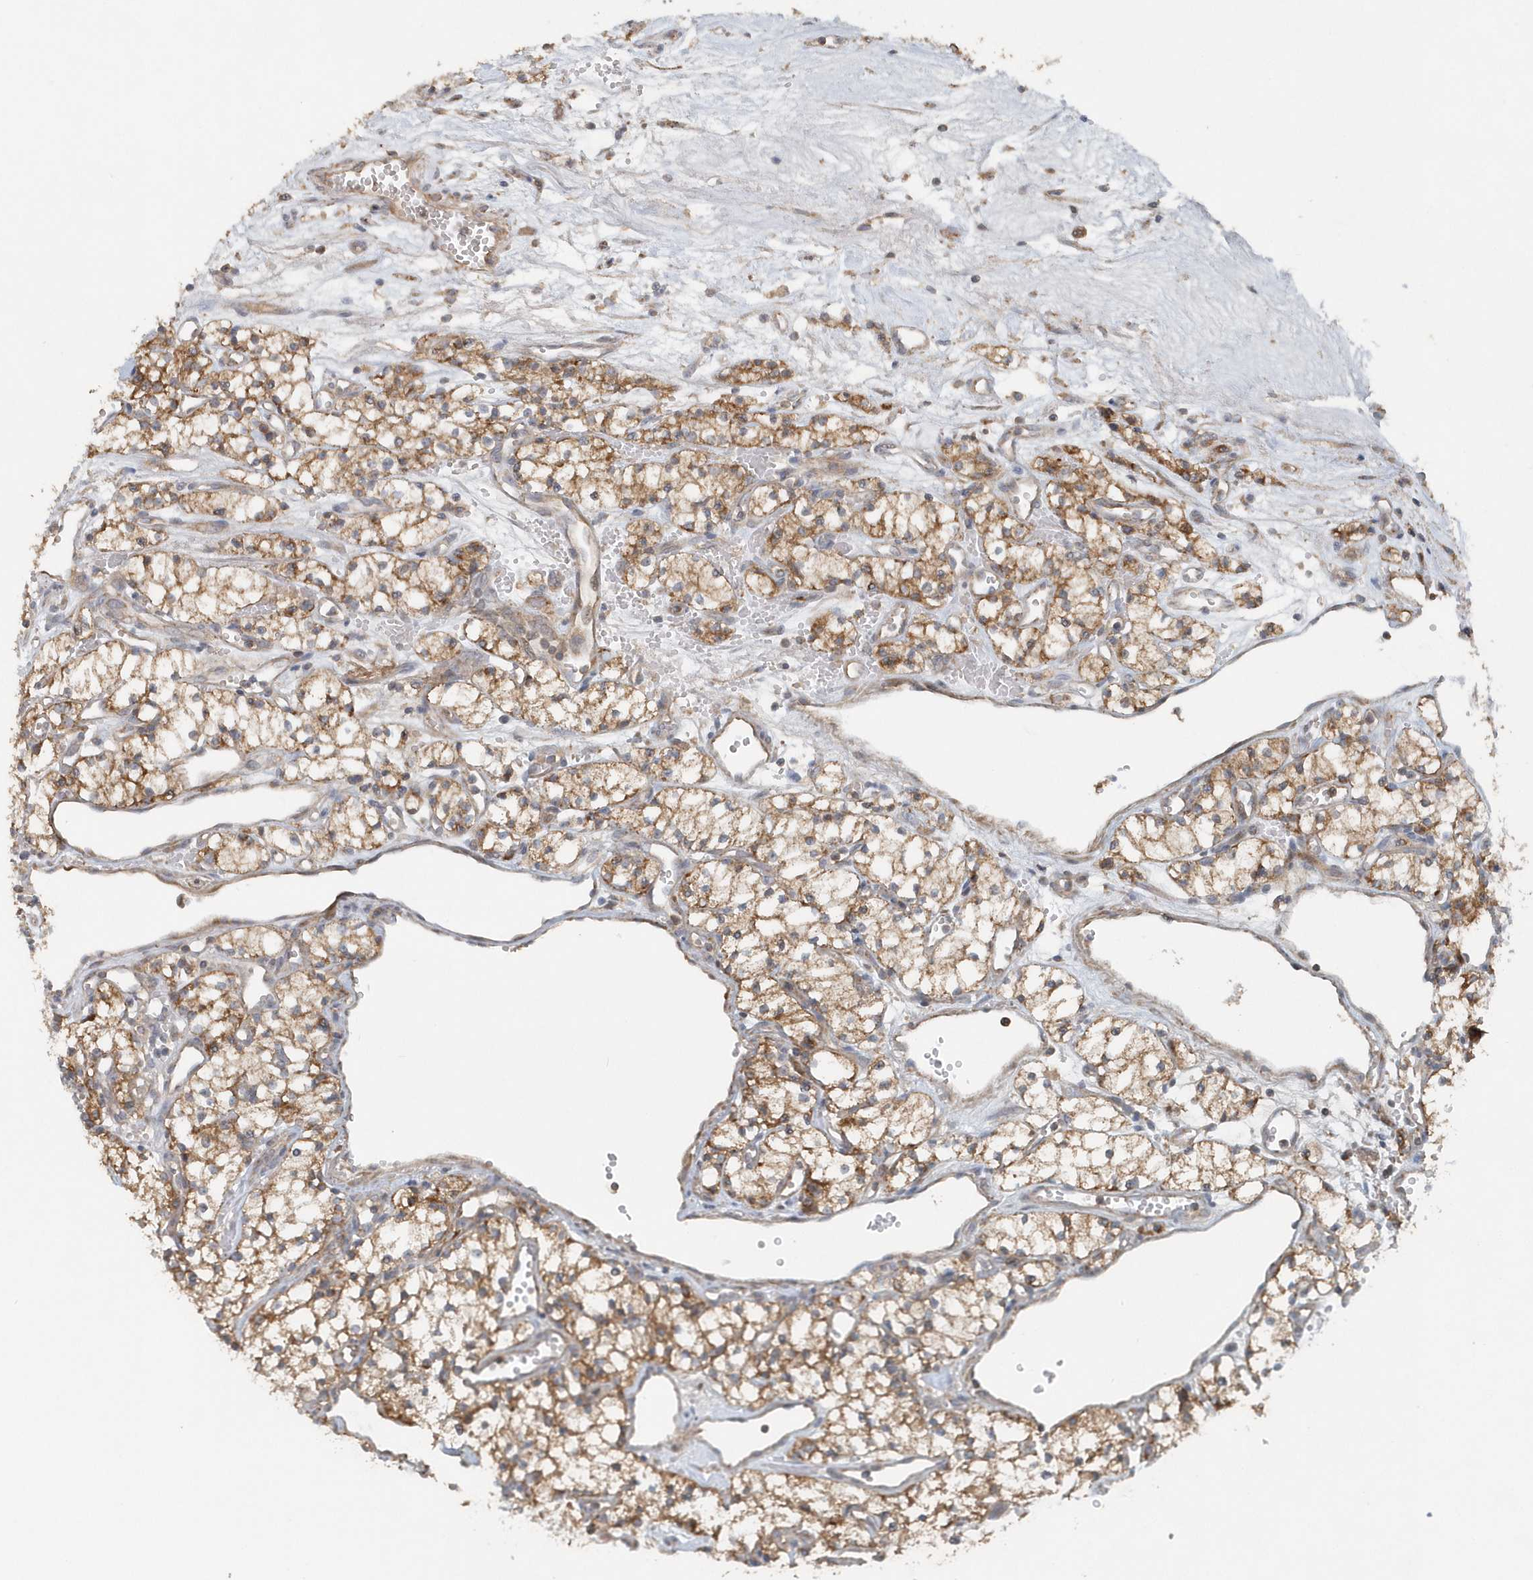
{"staining": {"intensity": "moderate", "quantity": ">75%", "location": "cytoplasmic/membranous"}, "tissue": "renal cancer", "cell_type": "Tumor cells", "image_type": "cancer", "snomed": [{"axis": "morphology", "description": "Adenocarcinoma, NOS"}, {"axis": "topography", "description": "Kidney"}], "caption": "A brown stain shows moderate cytoplasmic/membranous positivity of a protein in human renal cancer (adenocarcinoma) tumor cells.", "gene": "MMUT", "patient": {"sex": "male", "age": 59}}